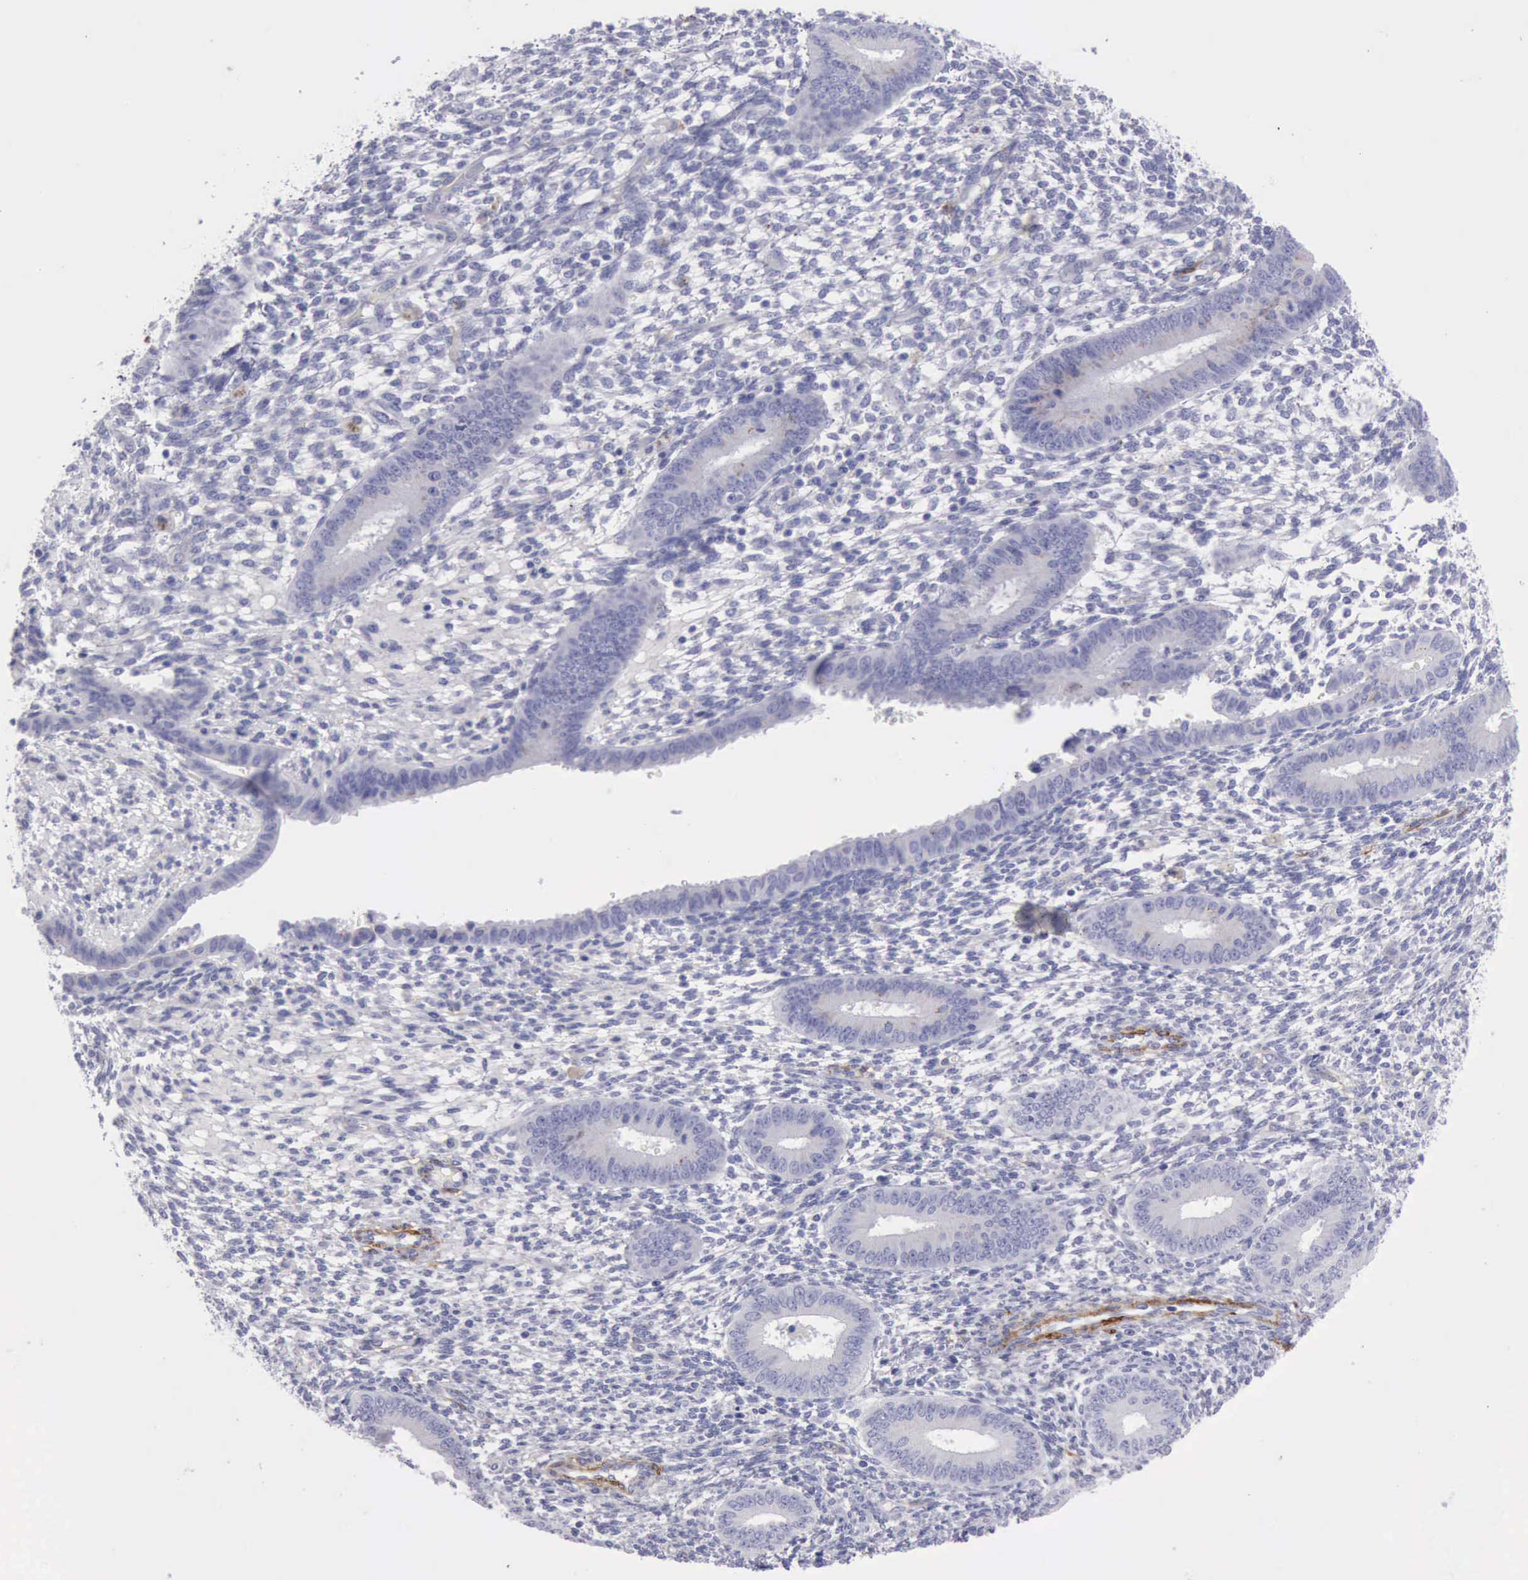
{"staining": {"intensity": "negative", "quantity": "none", "location": "none"}, "tissue": "endometrium", "cell_type": "Cells in endometrial stroma", "image_type": "normal", "snomed": [{"axis": "morphology", "description": "Normal tissue, NOS"}, {"axis": "topography", "description": "Endometrium"}], "caption": "High power microscopy photomicrograph of an immunohistochemistry (IHC) image of normal endometrium, revealing no significant positivity in cells in endometrial stroma.", "gene": "AOC3", "patient": {"sex": "female", "age": 42}}